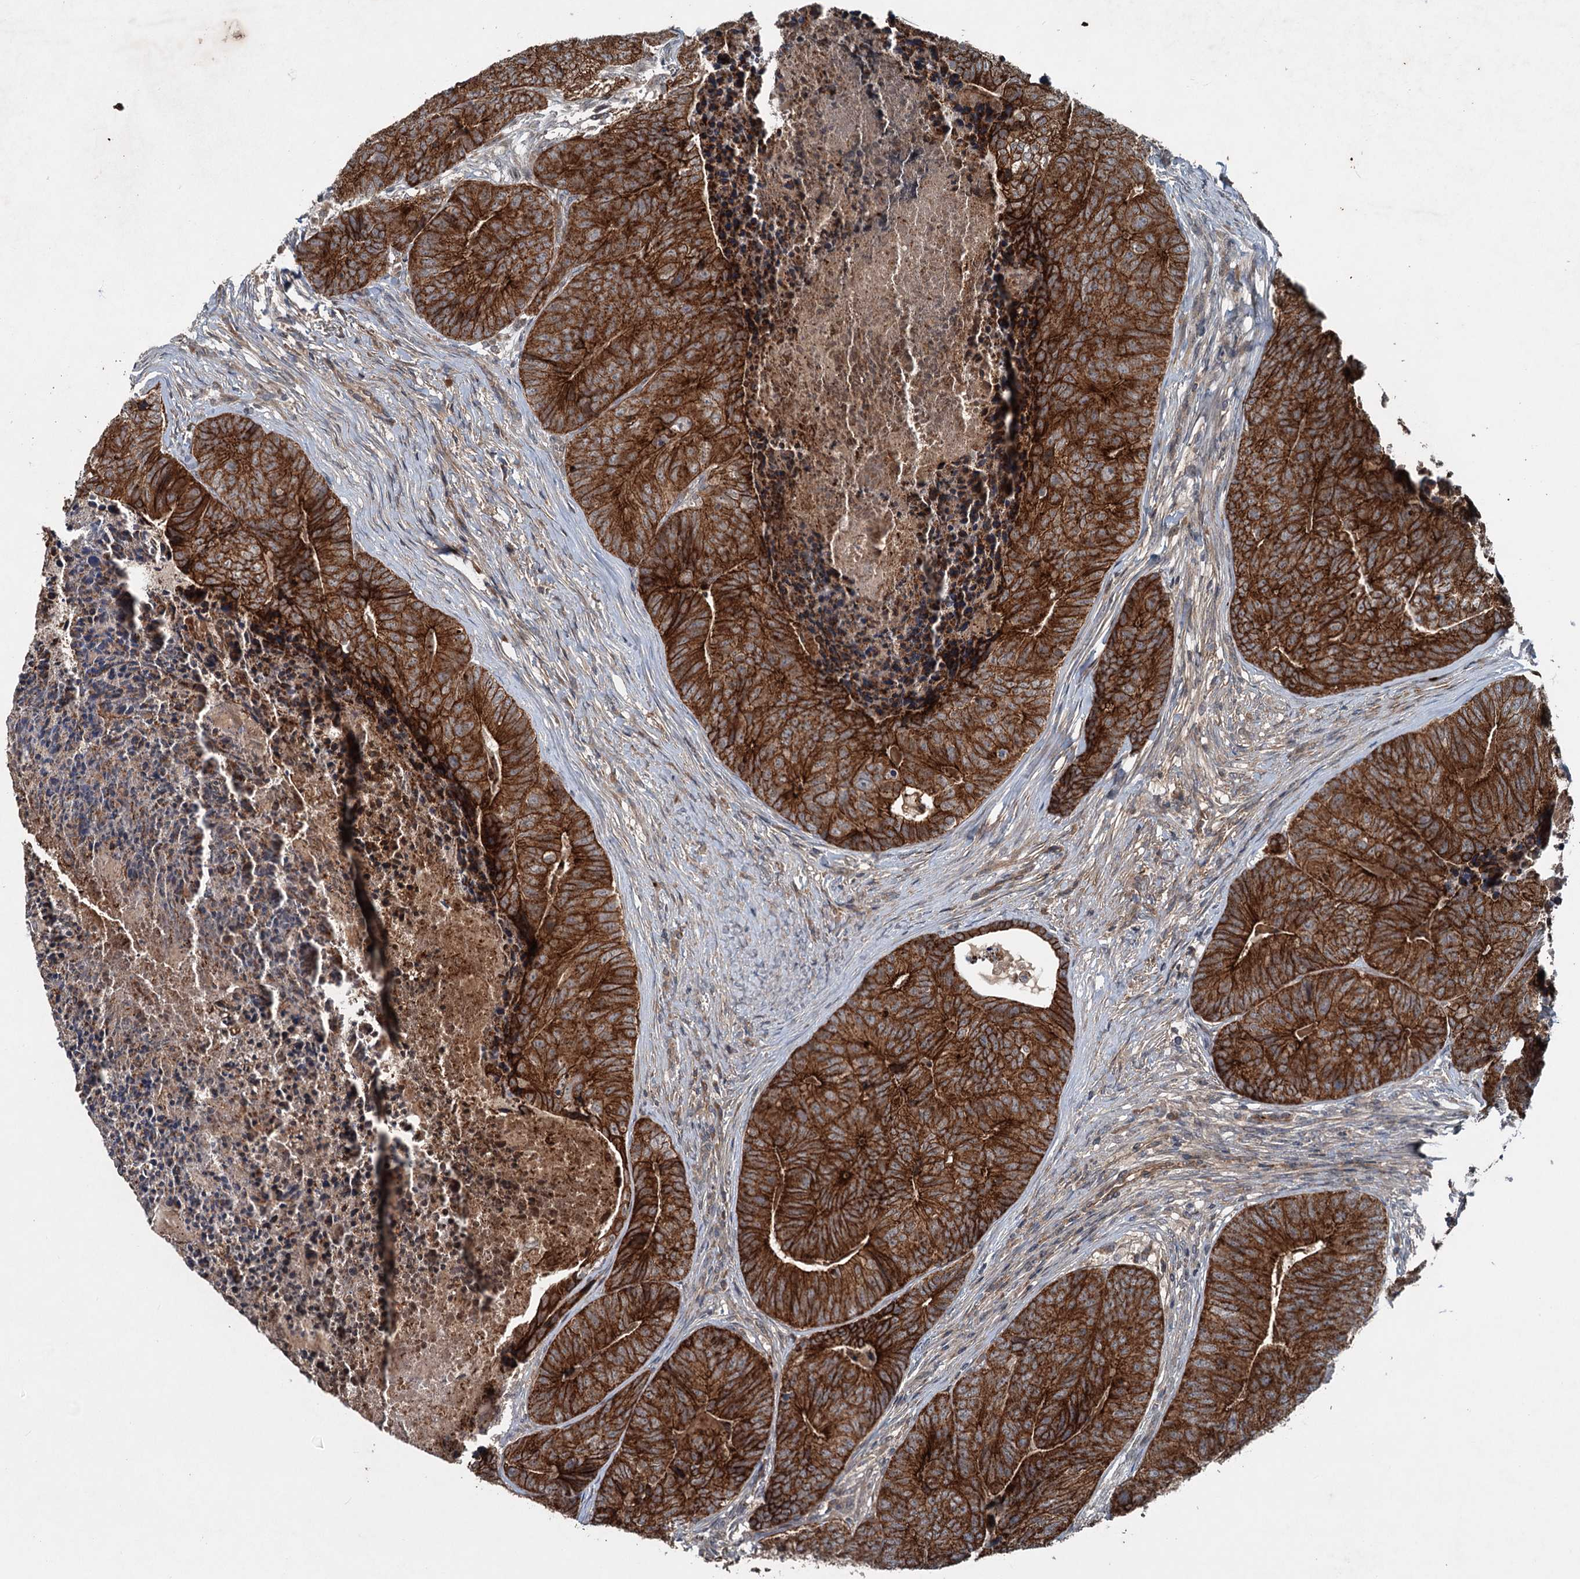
{"staining": {"intensity": "strong", "quantity": ">75%", "location": "cytoplasmic/membranous"}, "tissue": "colorectal cancer", "cell_type": "Tumor cells", "image_type": "cancer", "snomed": [{"axis": "morphology", "description": "Adenocarcinoma, NOS"}, {"axis": "topography", "description": "Colon"}], "caption": "Immunohistochemical staining of human colorectal cancer (adenocarcinoma) shows high levels of strong cytoplasmic/membranous staining in about >75% of tumor cells.", "gene": "N4BP2L2", "patient": {"sex": "female", "age": 67}}